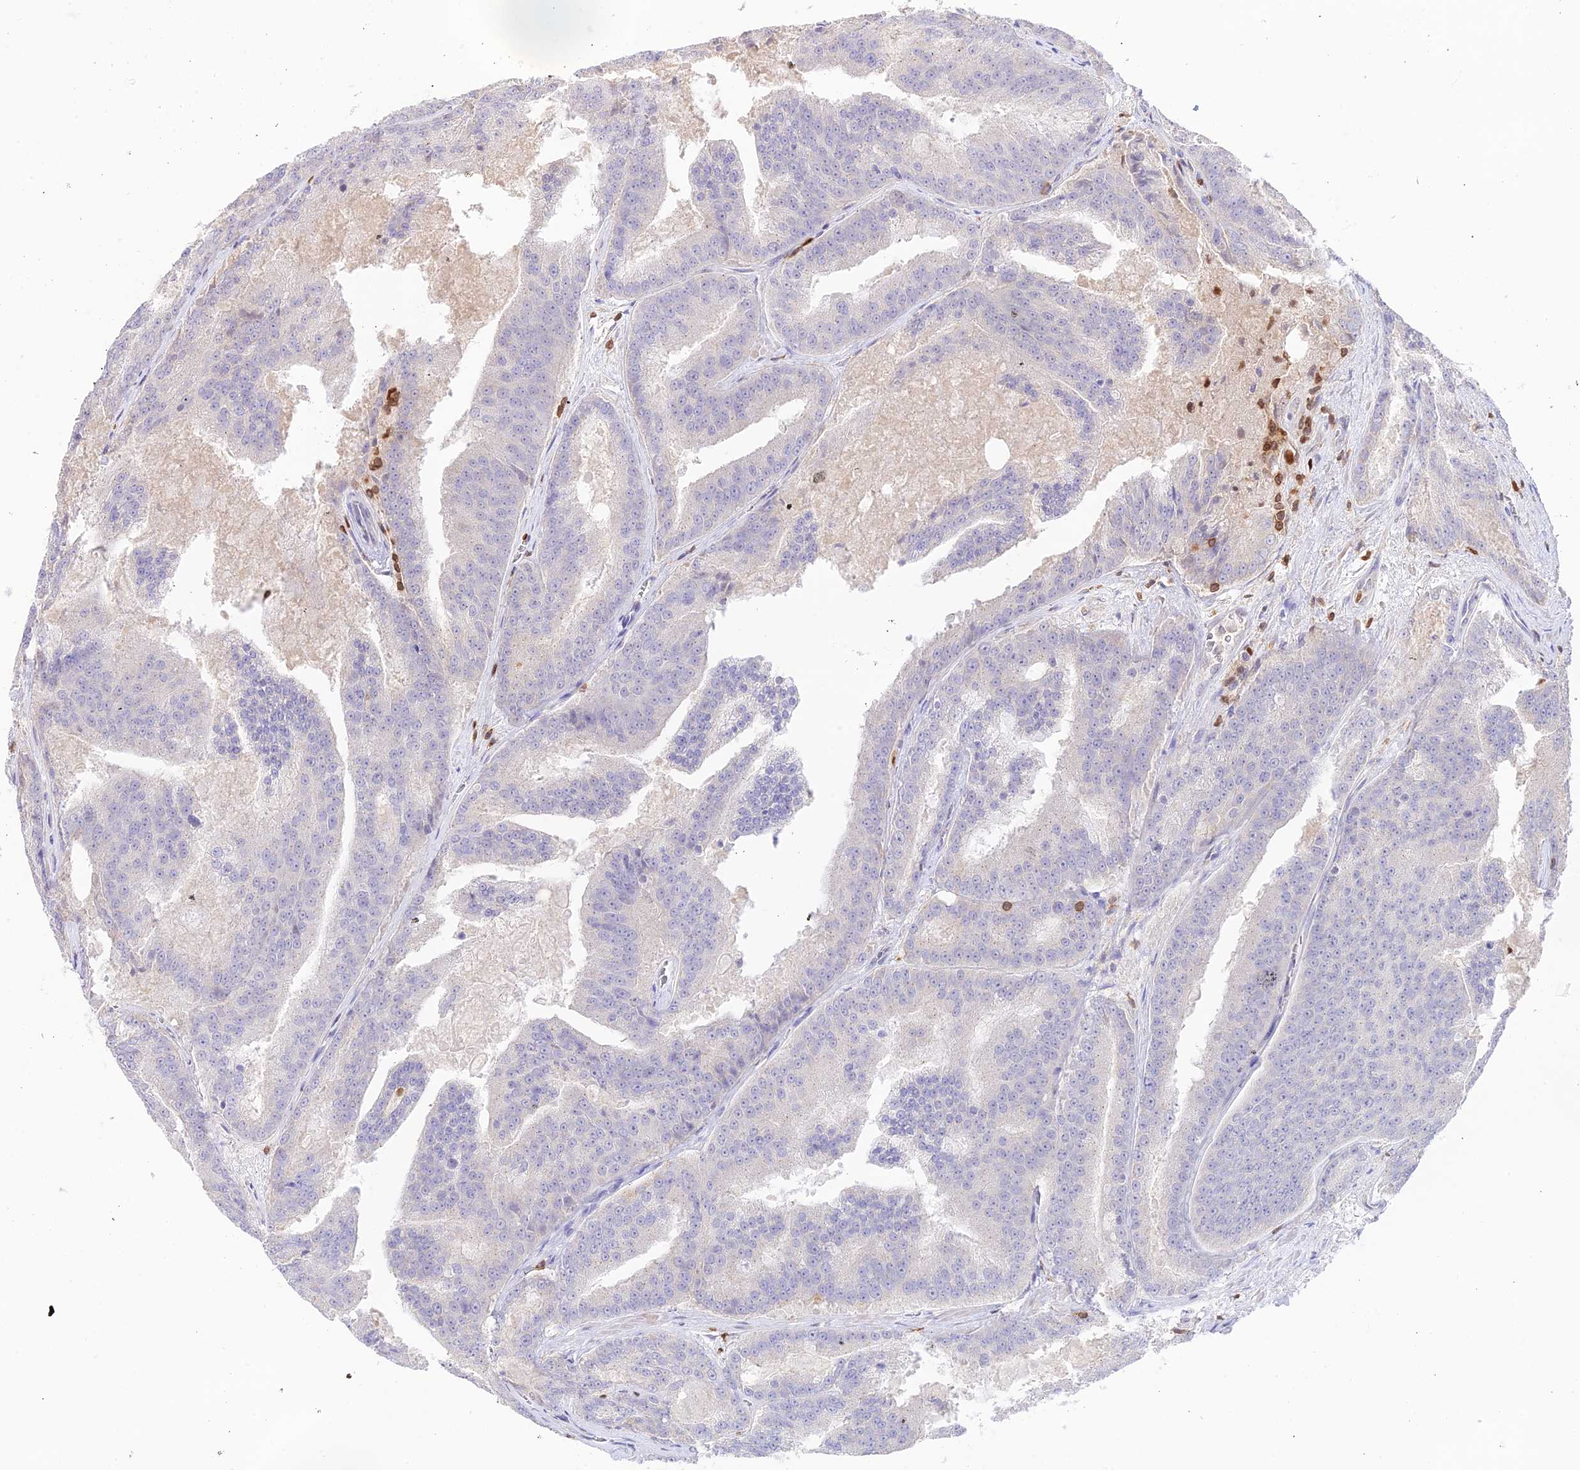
{"staining": {"intensity": "negative", "quantity": "none", "location": "none"}, "tissue": "prostate cancer", "cell_type": "Tumor cells", "image_type": "cancer", "snomed": [{"axis": "morphology", "description": "Adenocarcinoma, High grade"}, {"axis": "topography", "description": "Prostate"}], "caption": "Immunohistochemistry image of neoplastic tissue: human adenocarcinoma (high-grade) (prostate) stained with DAB exhibits no significant protein staining in tumor cells.", "gene": "DENND1C", "patient": {"sex": "male", "age": 61}}